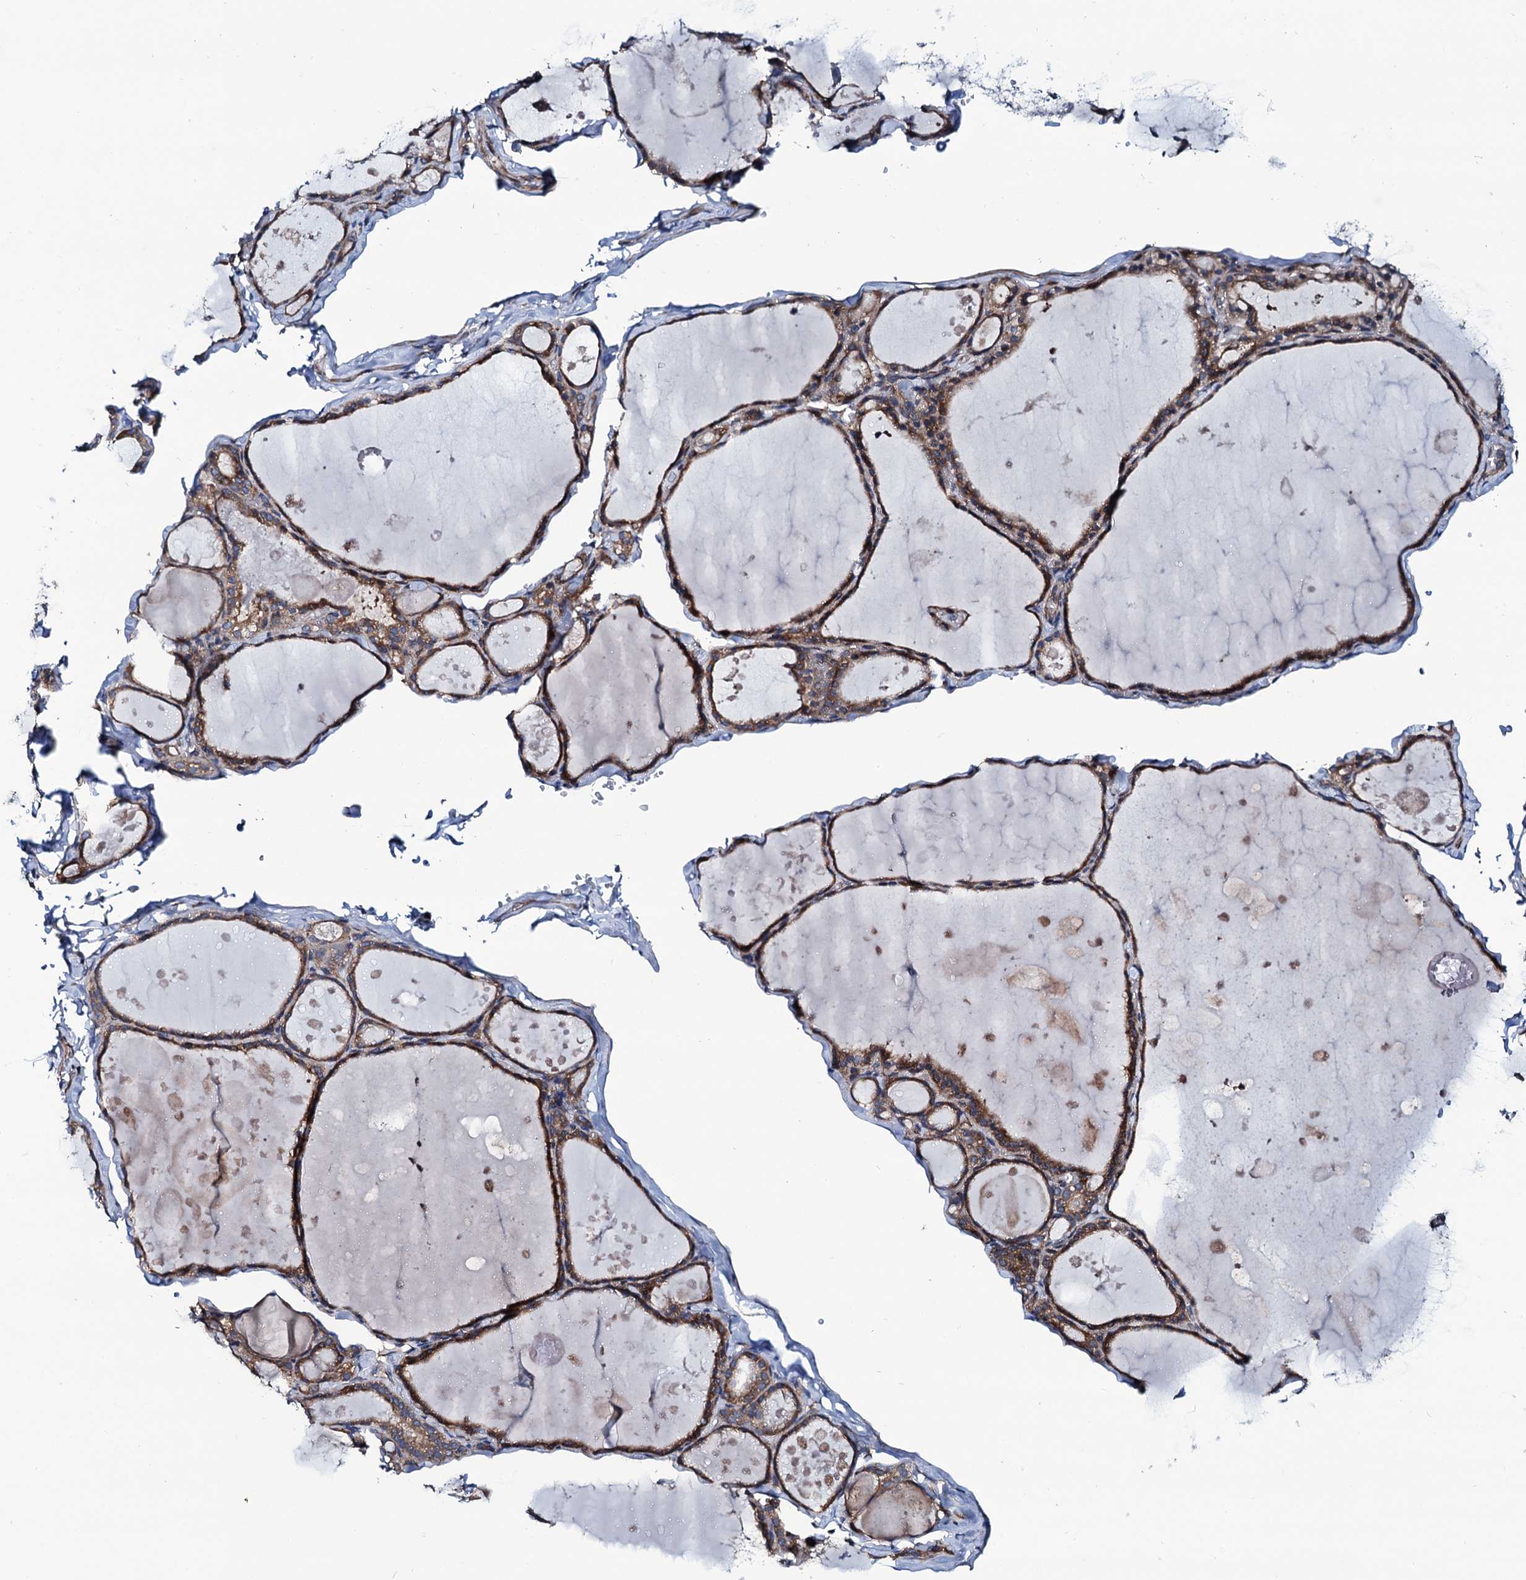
{"staining": {"intensity": "moderate", "quantity": ">75%", "location": "cytoplasmic/membranous"}, "tissue": "thyroid gland", "cell_type": "Glandular cells", "image_type": "normal", "snomed": [{"axis": "morphology", "description": "Normal tissue, NOS"}, {"axis": "topography", "description": "Thyroid gland"}], "caption": "A high-resolution photomicrograph shows immunohistochemistry staining of benign thyroid gland, which demonstrates moderate cytoplasmic/membranous expression in approximately >75% of glandular cells.", "gene": "NEK1", "patient": {"sex": "male", "age": 56}}